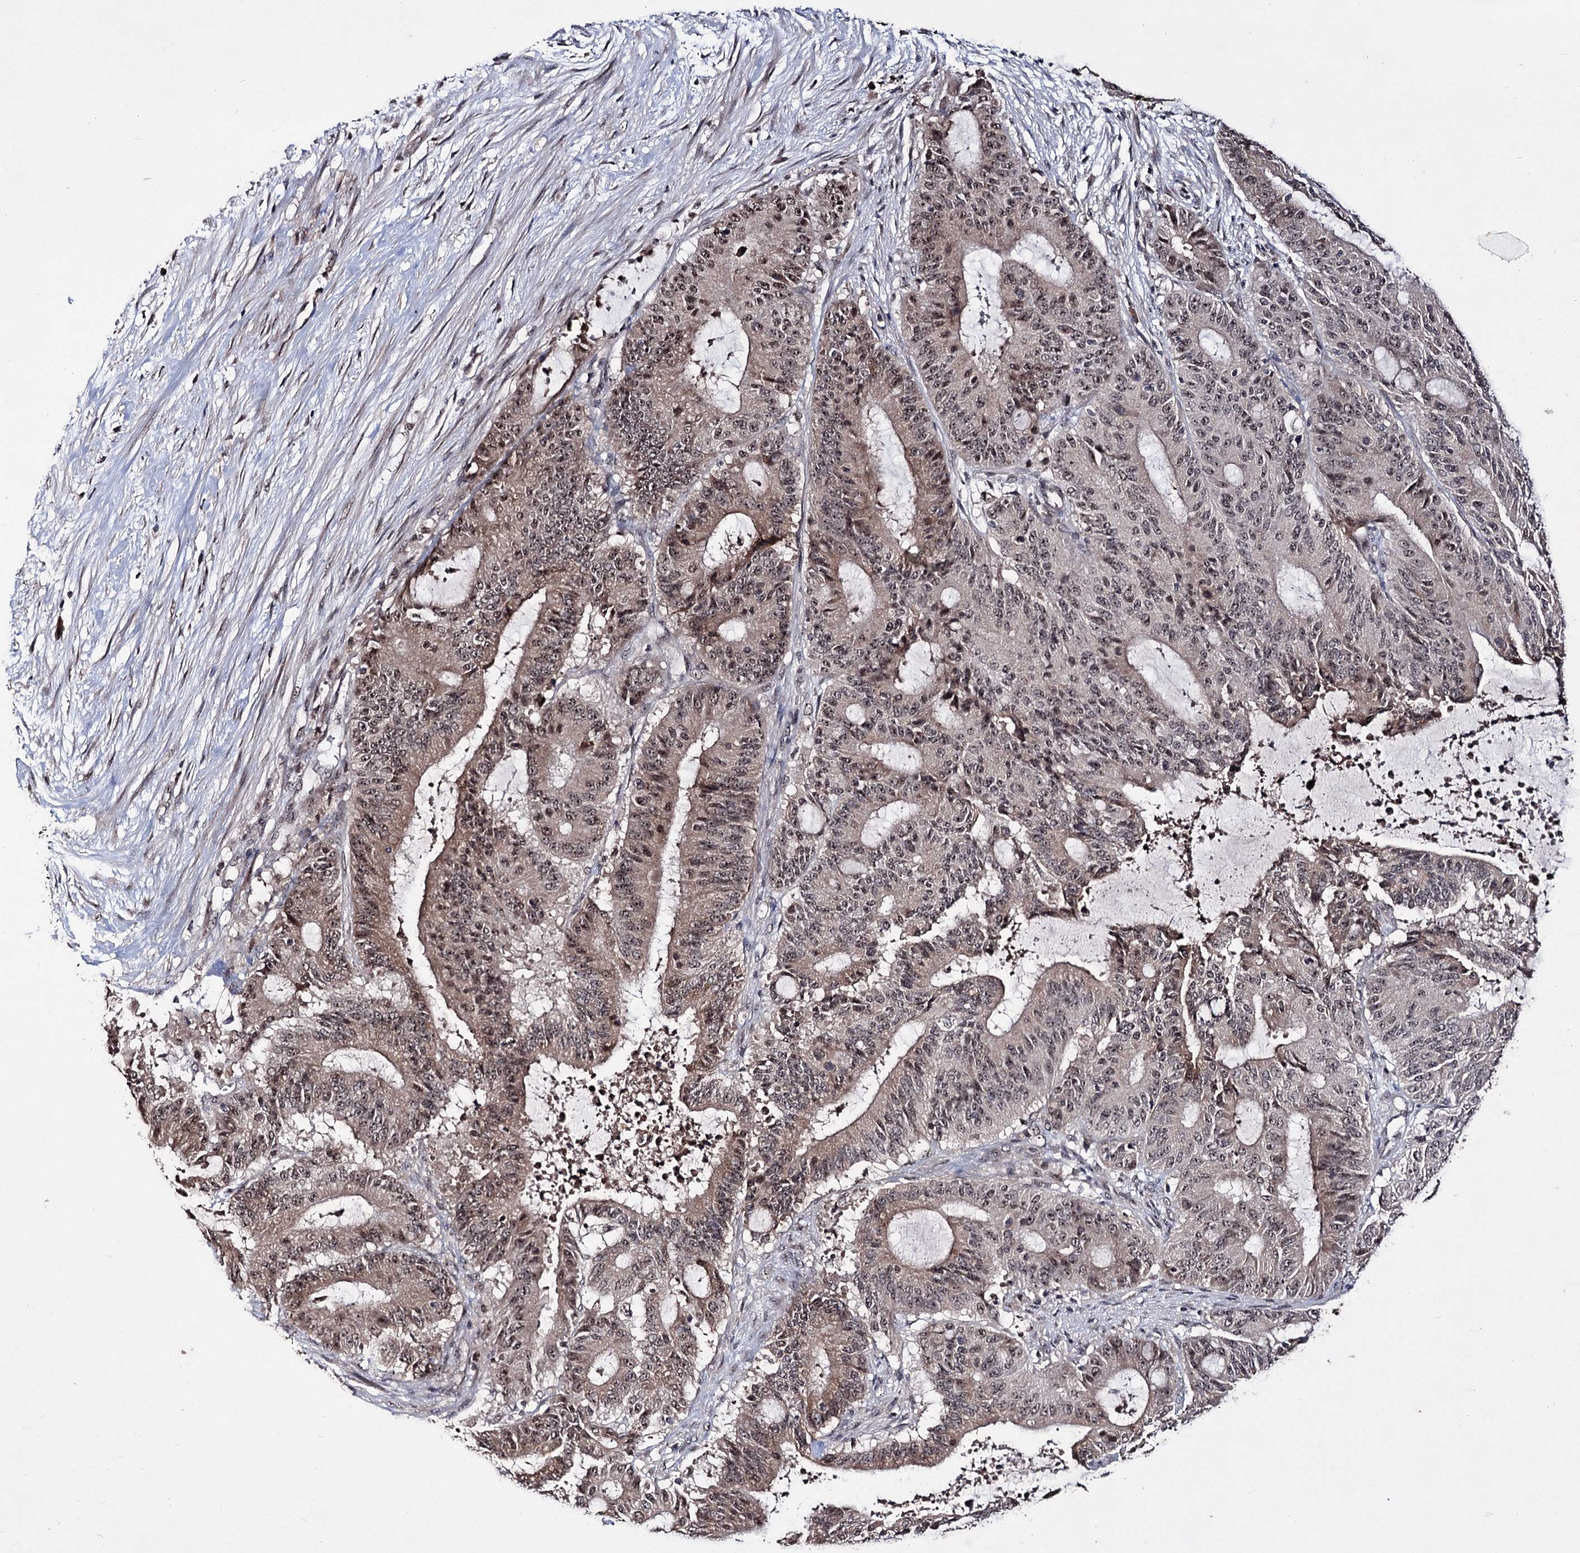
{"staining": {"intensity": "moderate", "quantity": "25%-75%", "location": "cytoplasmic/membranous,nuclear"}, "tissue": "liver cancer", "cell_type": "Tumor cells", "image_type": "cancer", "snomed": [{"axis": "morphology", "description": "Normal tissue, NOS"}, {"axis": "morphology", "description": "Cholangiocarcinoma"}, {"axis": "topography", "description": "Liver"}, {"axis": "topography", "description": "Peripheral nerve tissue"}], "caption": "The micrograph shows staining of liver cancer (cholangiocarcinoma), revealing moderate cytoplasmic/membranous and nuclear protein expression (brown color) within tumor cells.", "gene": "VGLL4", "patient": {"sex": "female", "age": 73}}